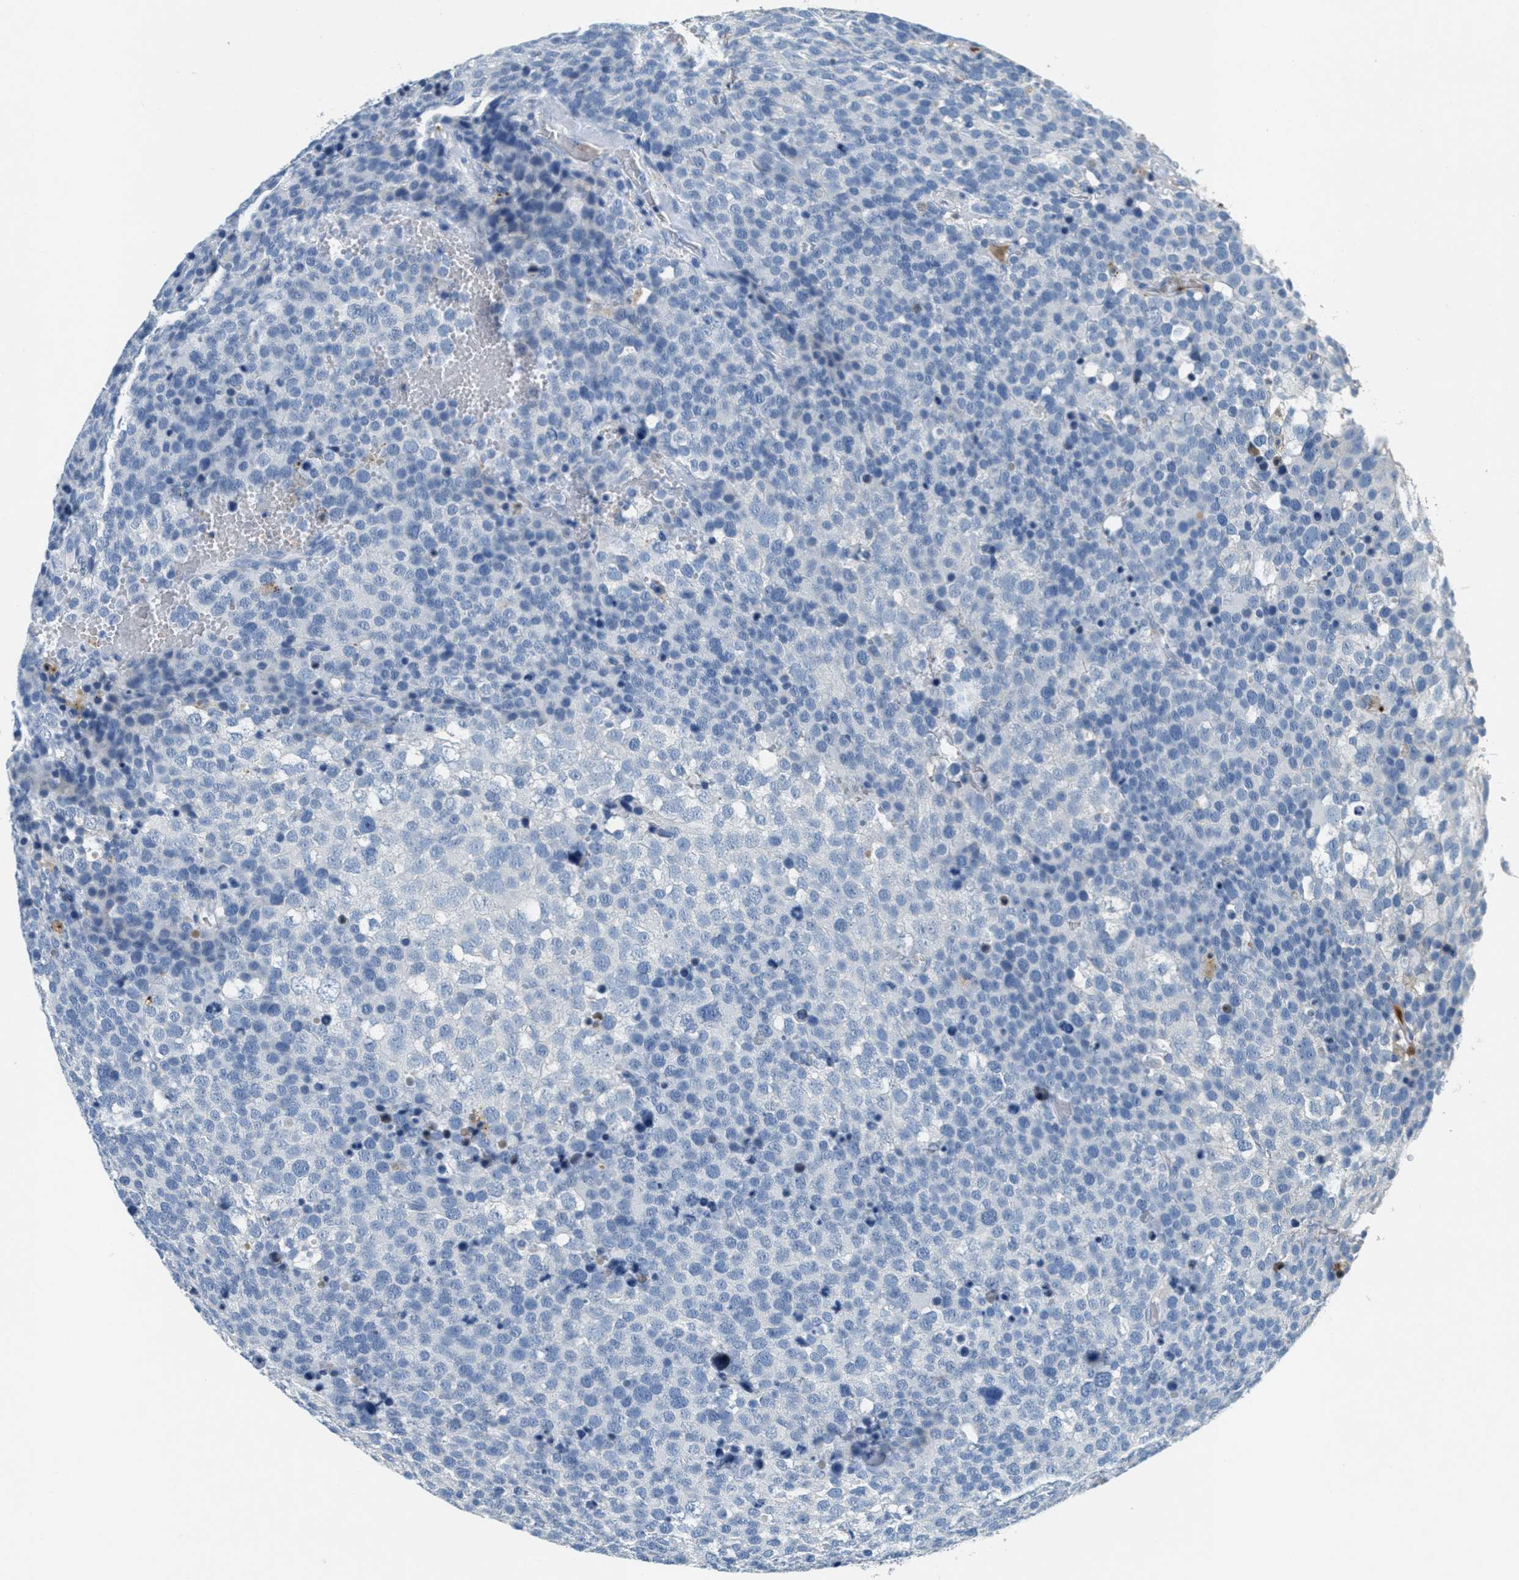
{"staining": {"intensity": "negative", "quantity": "none", "location": "none"}, "tissue": "testis cancer", "cell_type": "Tumor cells", "image_type": "cancer", "snomed": [{"axis": "morphology", "description": "Seminoma, NOS"}, {"axis": "topography", "description": "Testis"}], "caption": "IHC of human testis cancer shows no positivity in tumor cells. Brightfield microscopy of immunohistochemistry stained with DAB (brown) and hematoxylin (blue), captured at high magnification.", "gene": "A2M", "patient": {"sex": "male", "age": 71}}